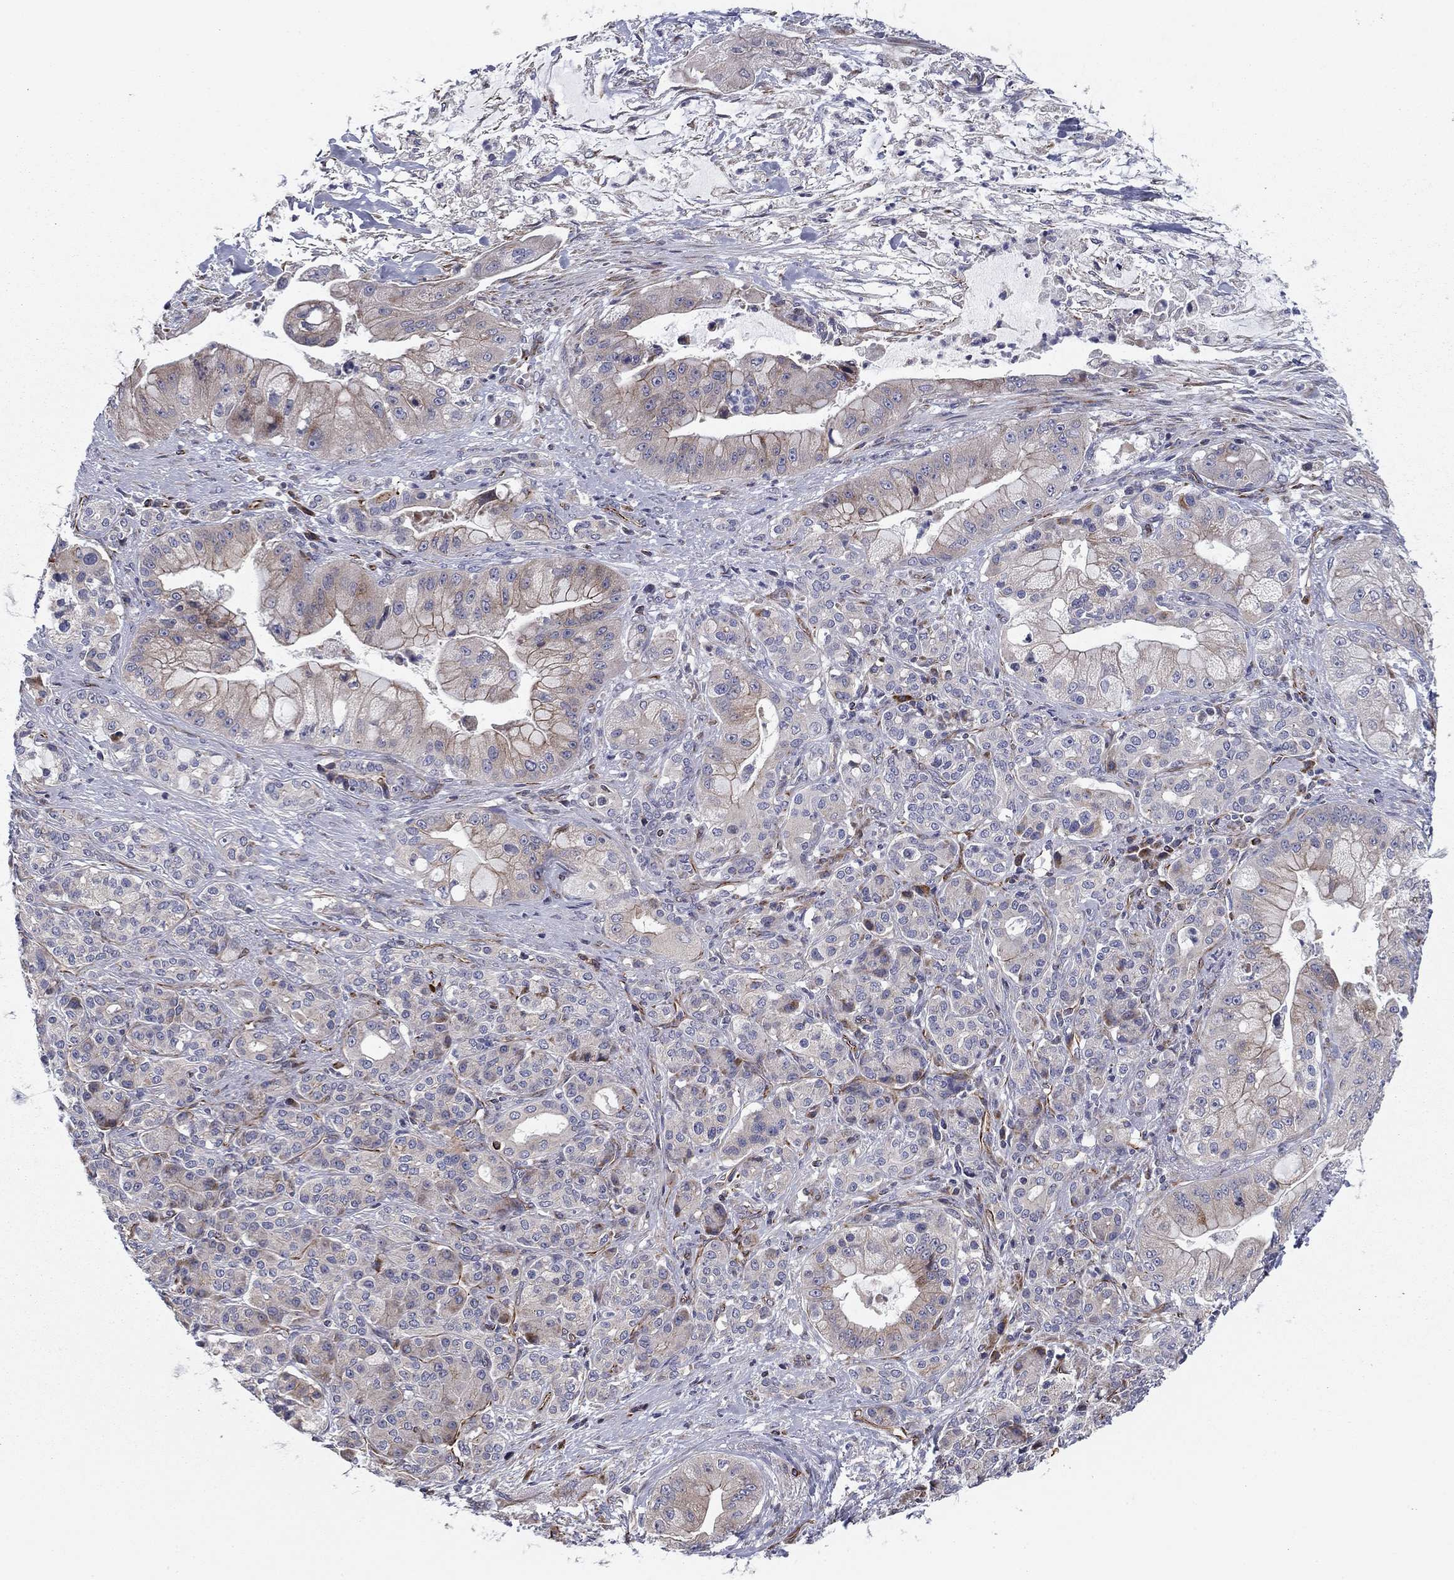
{"staining": {"intensity": "weak", "quantity": "<25%", "location": "cytoplasmic/membranous"}, "tissue": "pancreatic cancer", "cell_type": "Tumor cells", "image_type": "cancer", "snomed": [{"axis": "morphology", "description": "Normal tissue, NOS"}, {"axis": "morphology", "description": "Inflammation, NOS"}, {"axis": "morphology", "description": "Adenocarcinoma, NOS"}, {"axis": "topography", "description": "Pancreas"}], "caption": "Tumor cells show no significant protein staining in pancreatic cancer (adenocarcinoma). (DAB (3,3'-diaminobenzidine) IHC, high magnification).", "gene": "CLSTN1", "patient": {"sex": "male", "age": 57}}